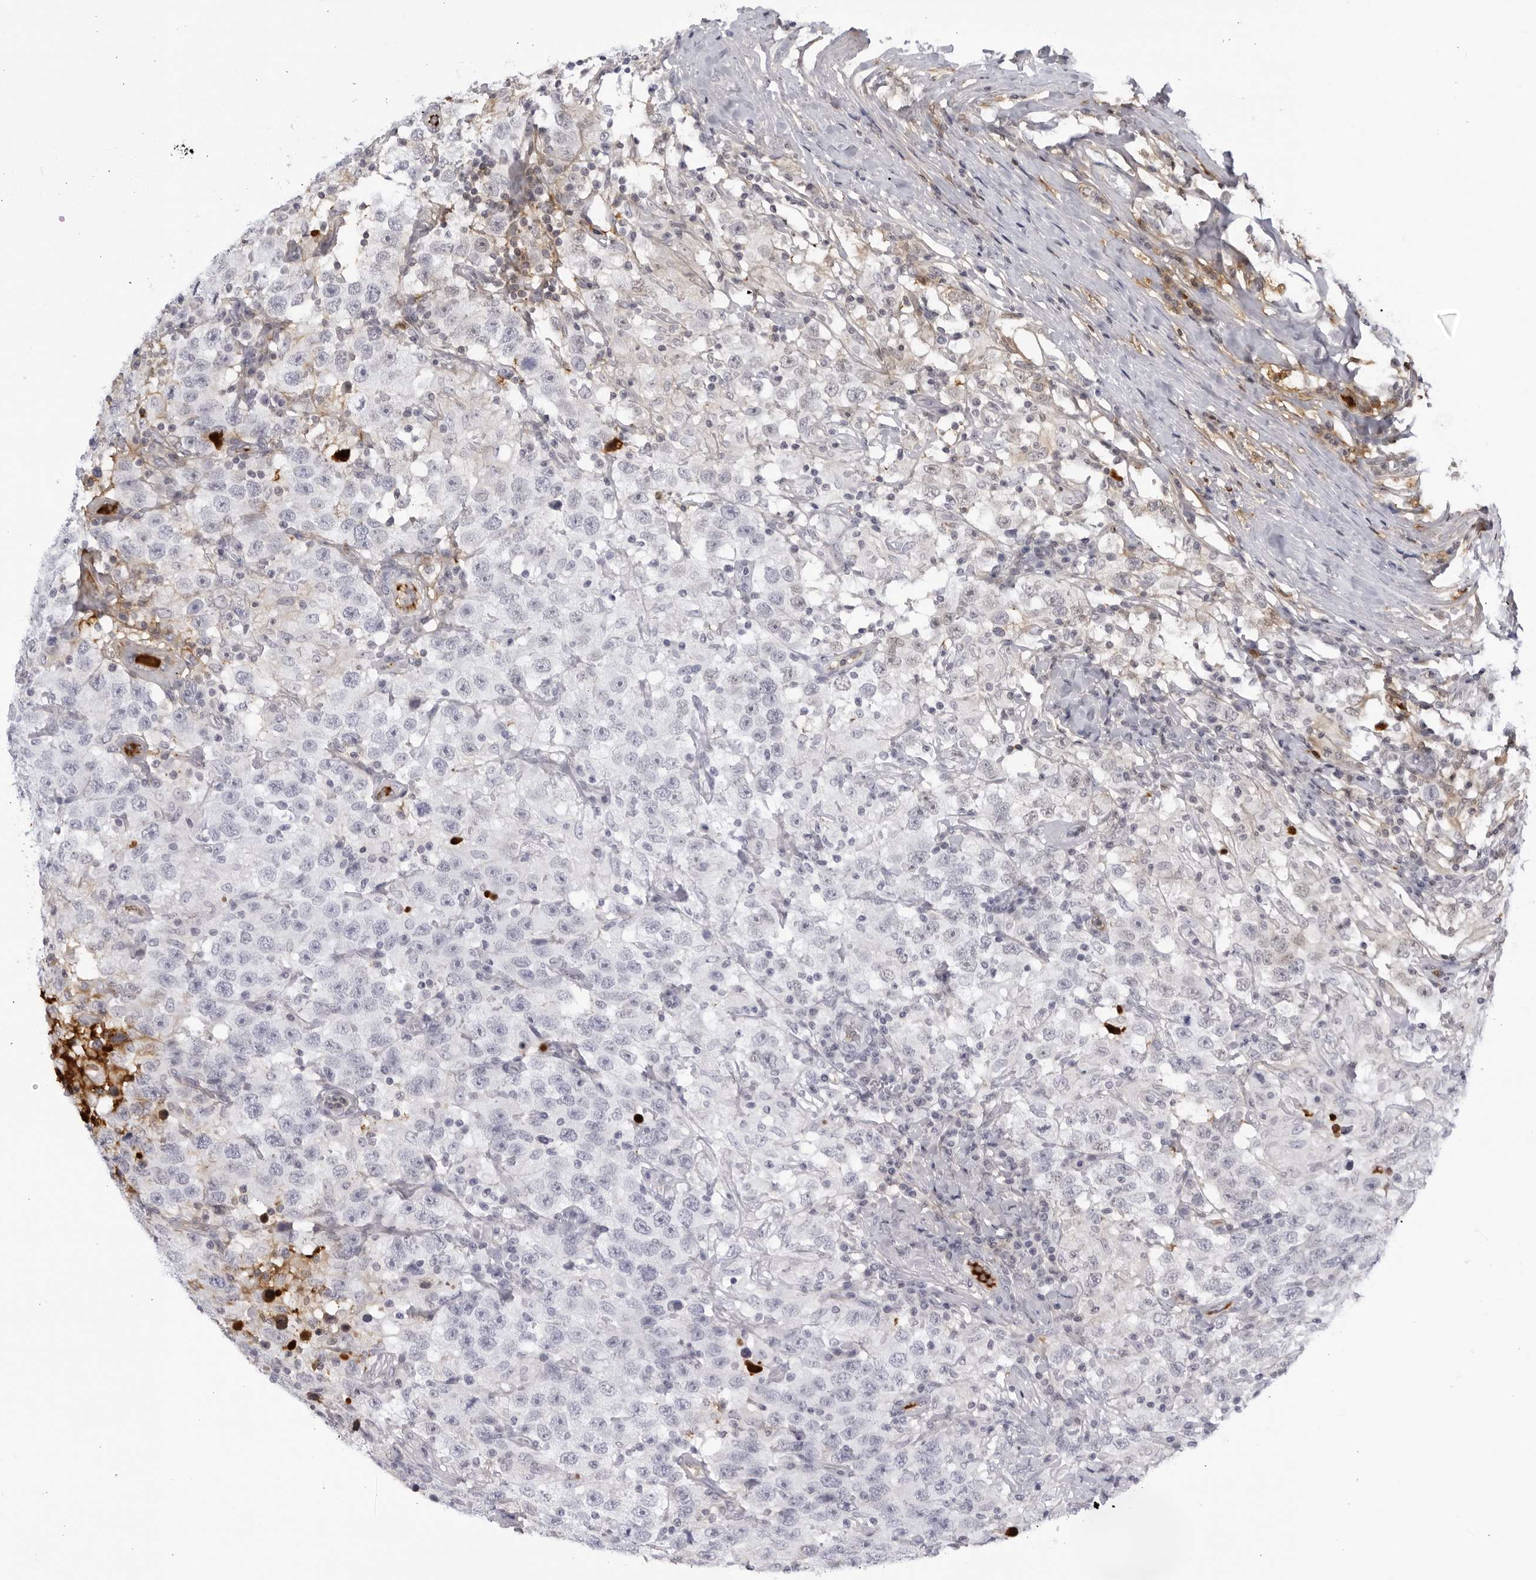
{"staining": {"intensity": "negative", "quantity": "none", "location": "none"}, "tissue": "testis cancer", "cell_type": "Tumor cells", "image_type": "cancer", "snomed": [{"axis": "morphology", "description": "Seminoma, NOS"}, {"axis": "topography", "description": "Testis"}], "caption": "Immunohistochemical staining of testis cancer displays no significant staining in tumor cells.", "gene": "CNBD1", "patient": {"sex": "male", "age": 41}}